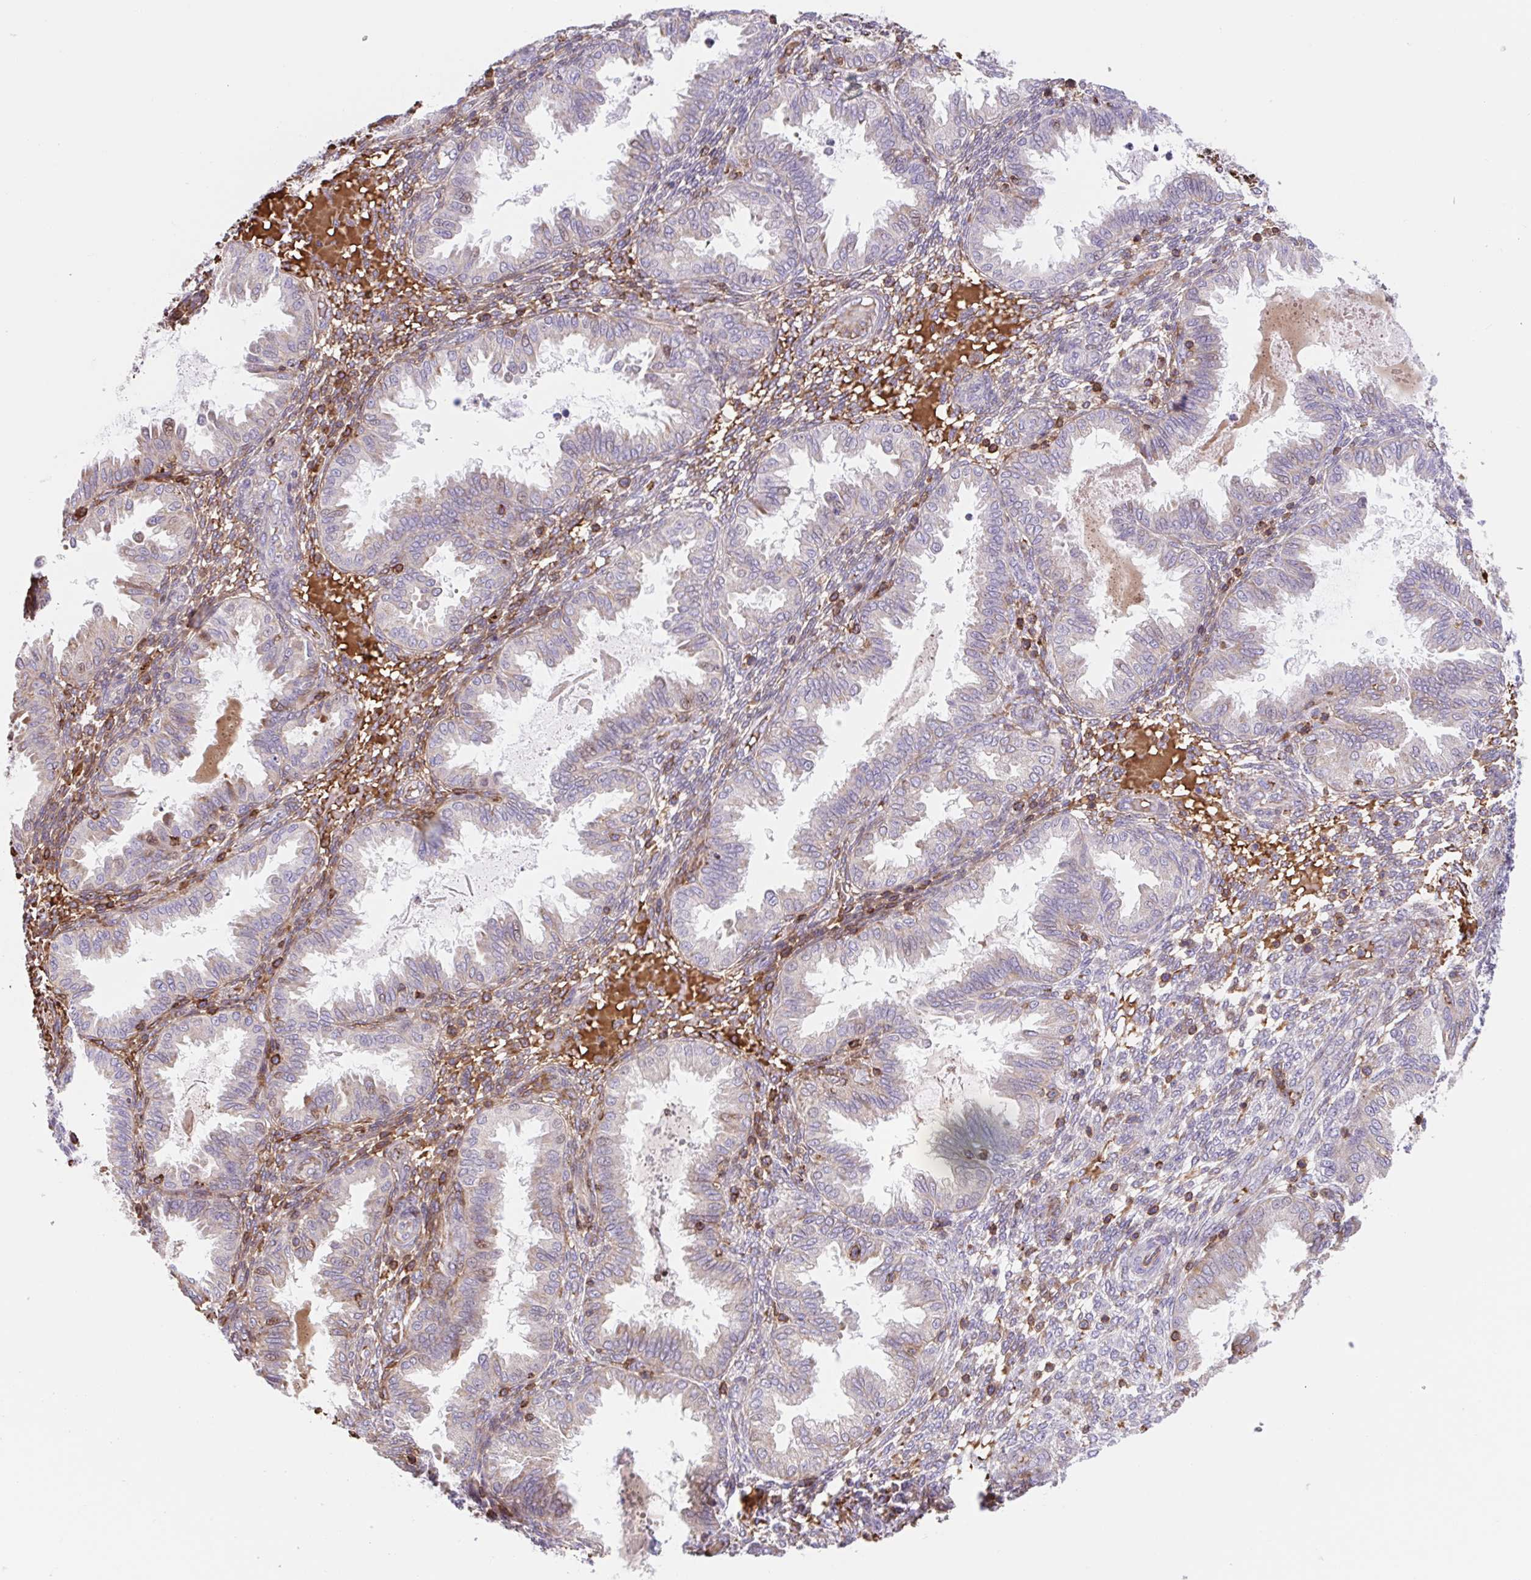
{"staining": {"intensity": "moderate", "quantity": "<25%", "location": "cytoplasmic/membranous"}, "tissue": "endometrium", "cell_type": "Cells in endometrial stroma", "image_type": "normal", "snomed": [{"axis": "morphology", "description": "Normal tissue, NOS"}, {"axis": "topography", "description": "Endometrium"}], "caption": "A brown stain shows moderate cytoplasmic/membranous positivity of a protein in cells in endometrial stroma of normal endometrium. Nuclei are stained in blue.", "gene": "TPRG1", "patient": {"sex": "female", "age": 33}}